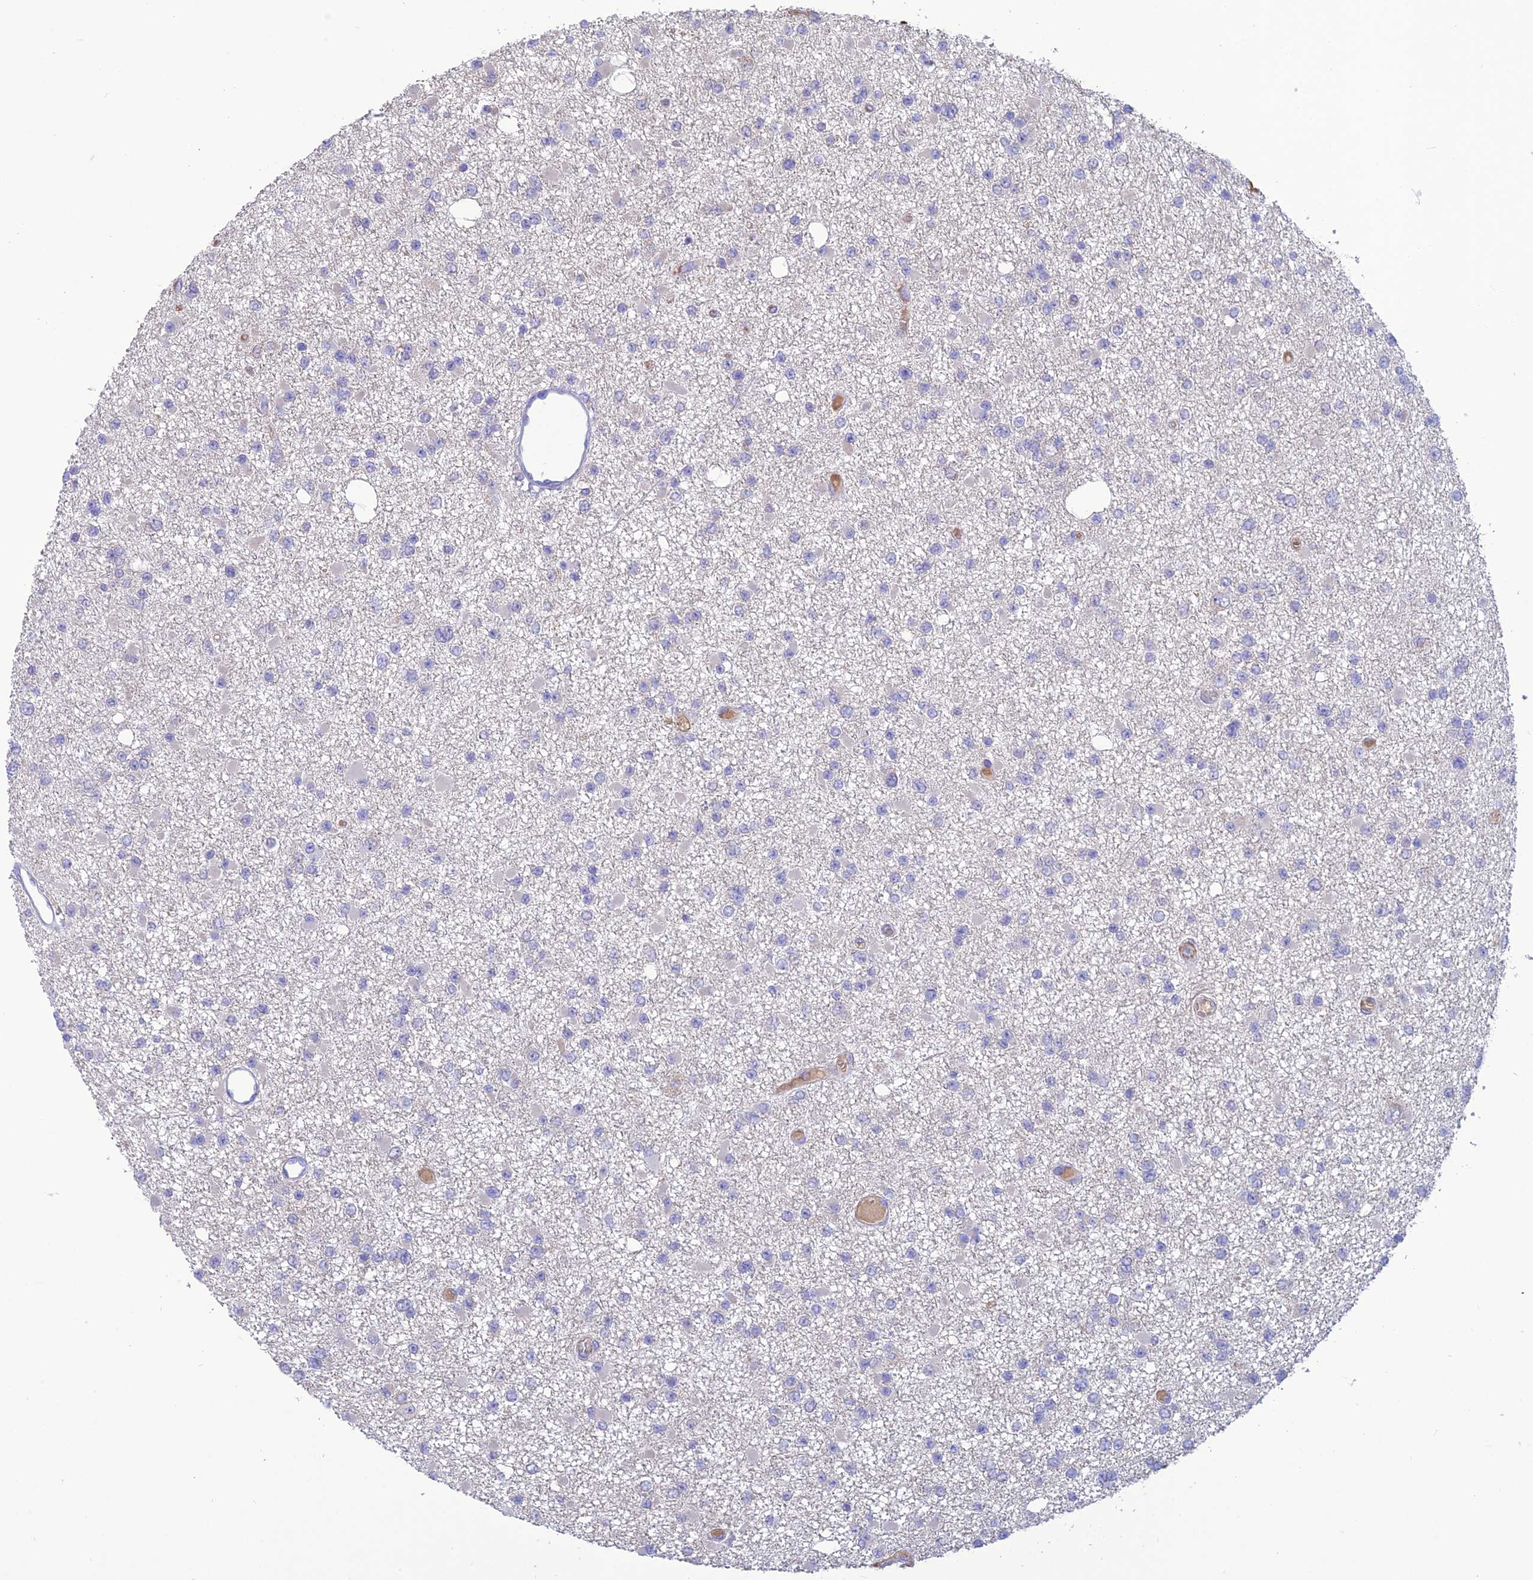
{"staining": {"intensity": "negative", "quantity": "none", "location": "none"}, "tissue": "glioma", "cell_type": "Tumor cells", "image_type": "cancer", "snomed": [{"axis": "morphology", "description": "Glioma, malignant, Low grade"}, {"axis": "topography", "description": "Brain"}], "caption": "Immunohistochemistry micrograph of neoplastic tissue: malignant glioma (low-grade) stained with DAB displays no significant protein staining in tumor cells. (Stains: DAB immunohistochemistry with hematoxylin counter stain, Microscopy: brightfield microscopy at high magnification).", "gene": "SFT2D2", "patient": {"sex": "female", "age": 22}}